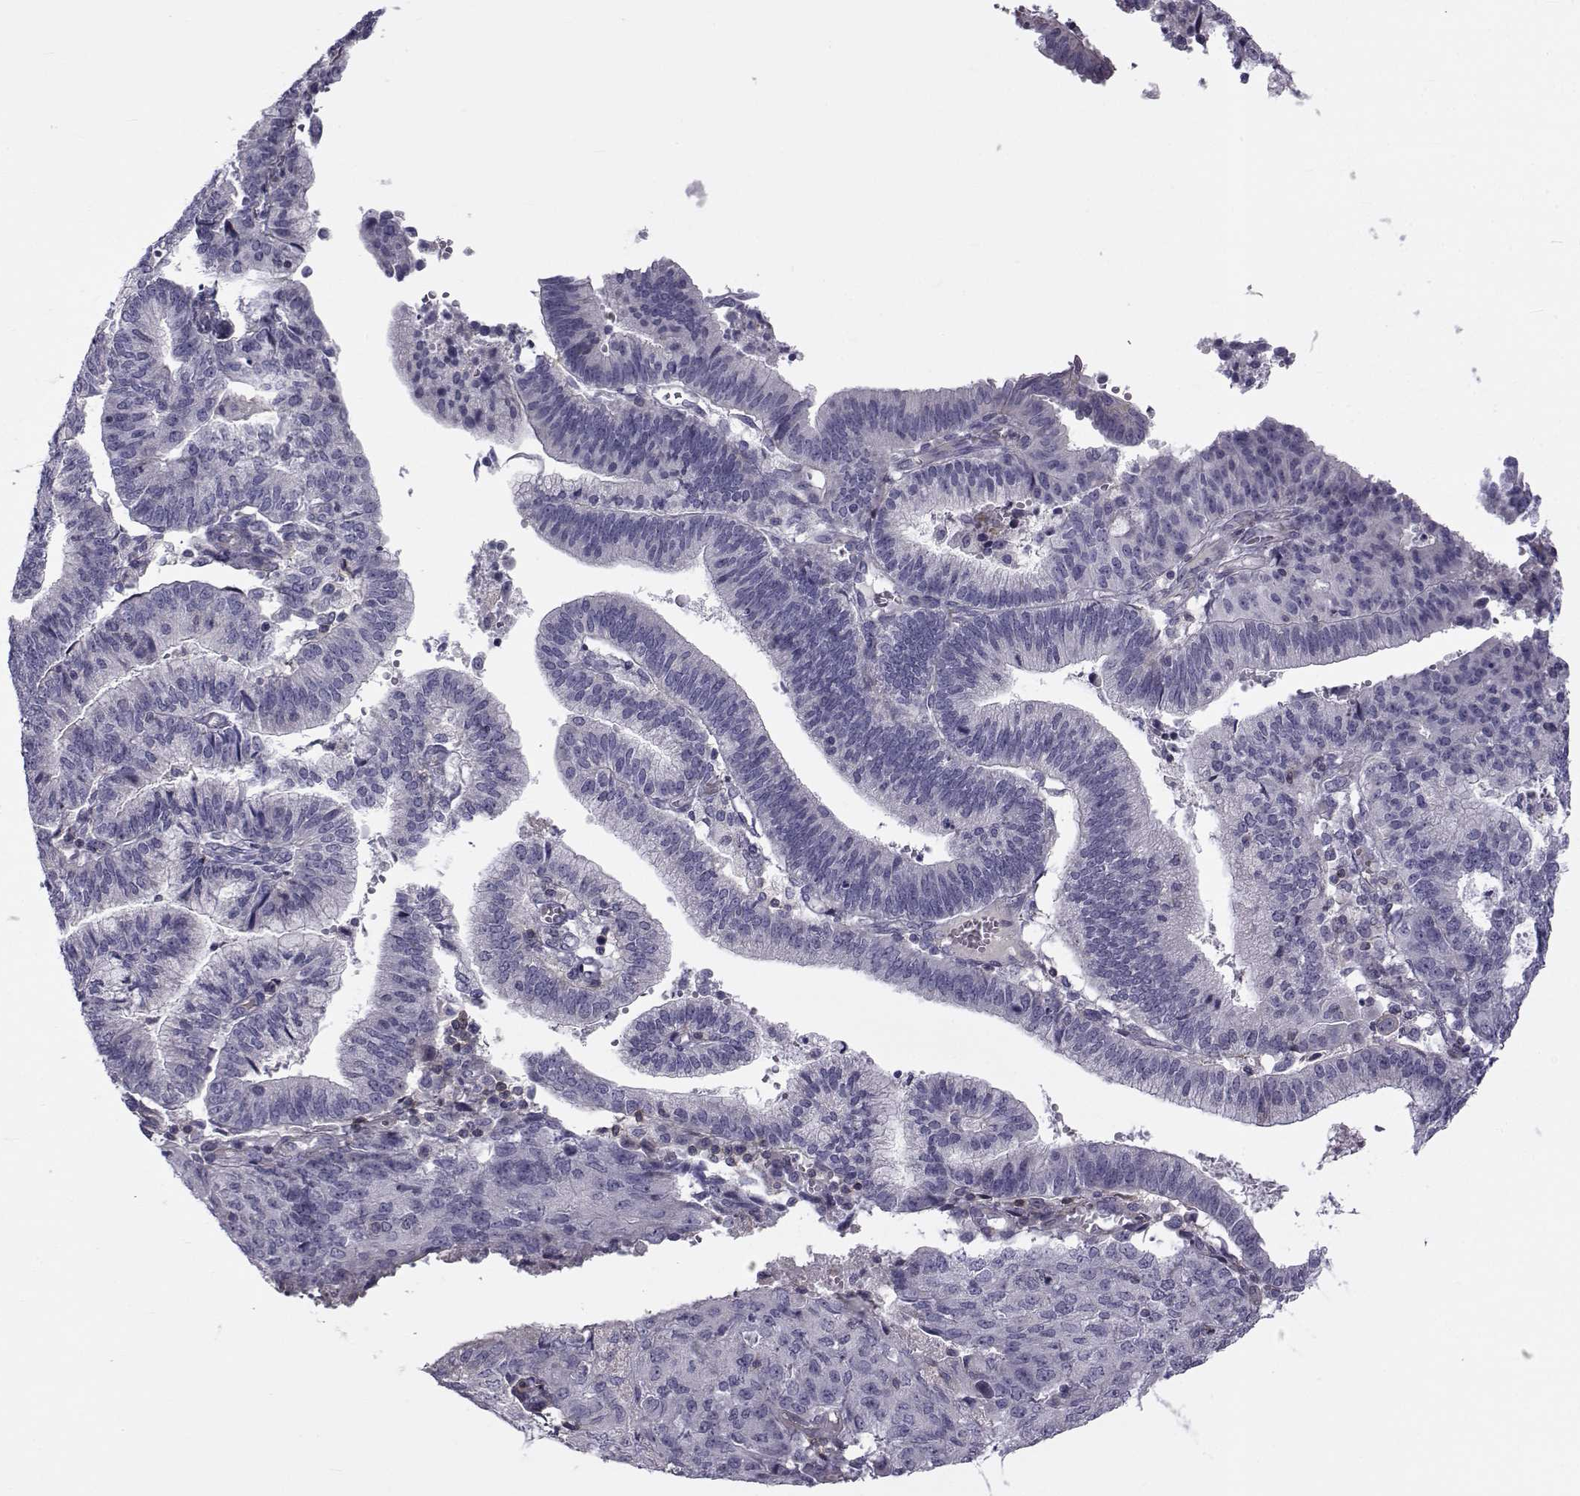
{"staining": {"intensity": "negative", "quantity": "none", "location": "none"}, "tissue": "endometrial cancer", "cell_type": "Tumor cells", "image_type": "cancer", "snomed": [{"axis": "morphology", "description": "Adenocarcinoma, NOS"}, {"axis": "topography", "description": "Endometrium"}], "caption": "This is a histopathology image of immunohistochemistry staining of endometrial adenocarcinoma, which shows no positivity in tumor cells.", "gene": "LRRC27", "patient": {"sex": "female", "age": 82}}